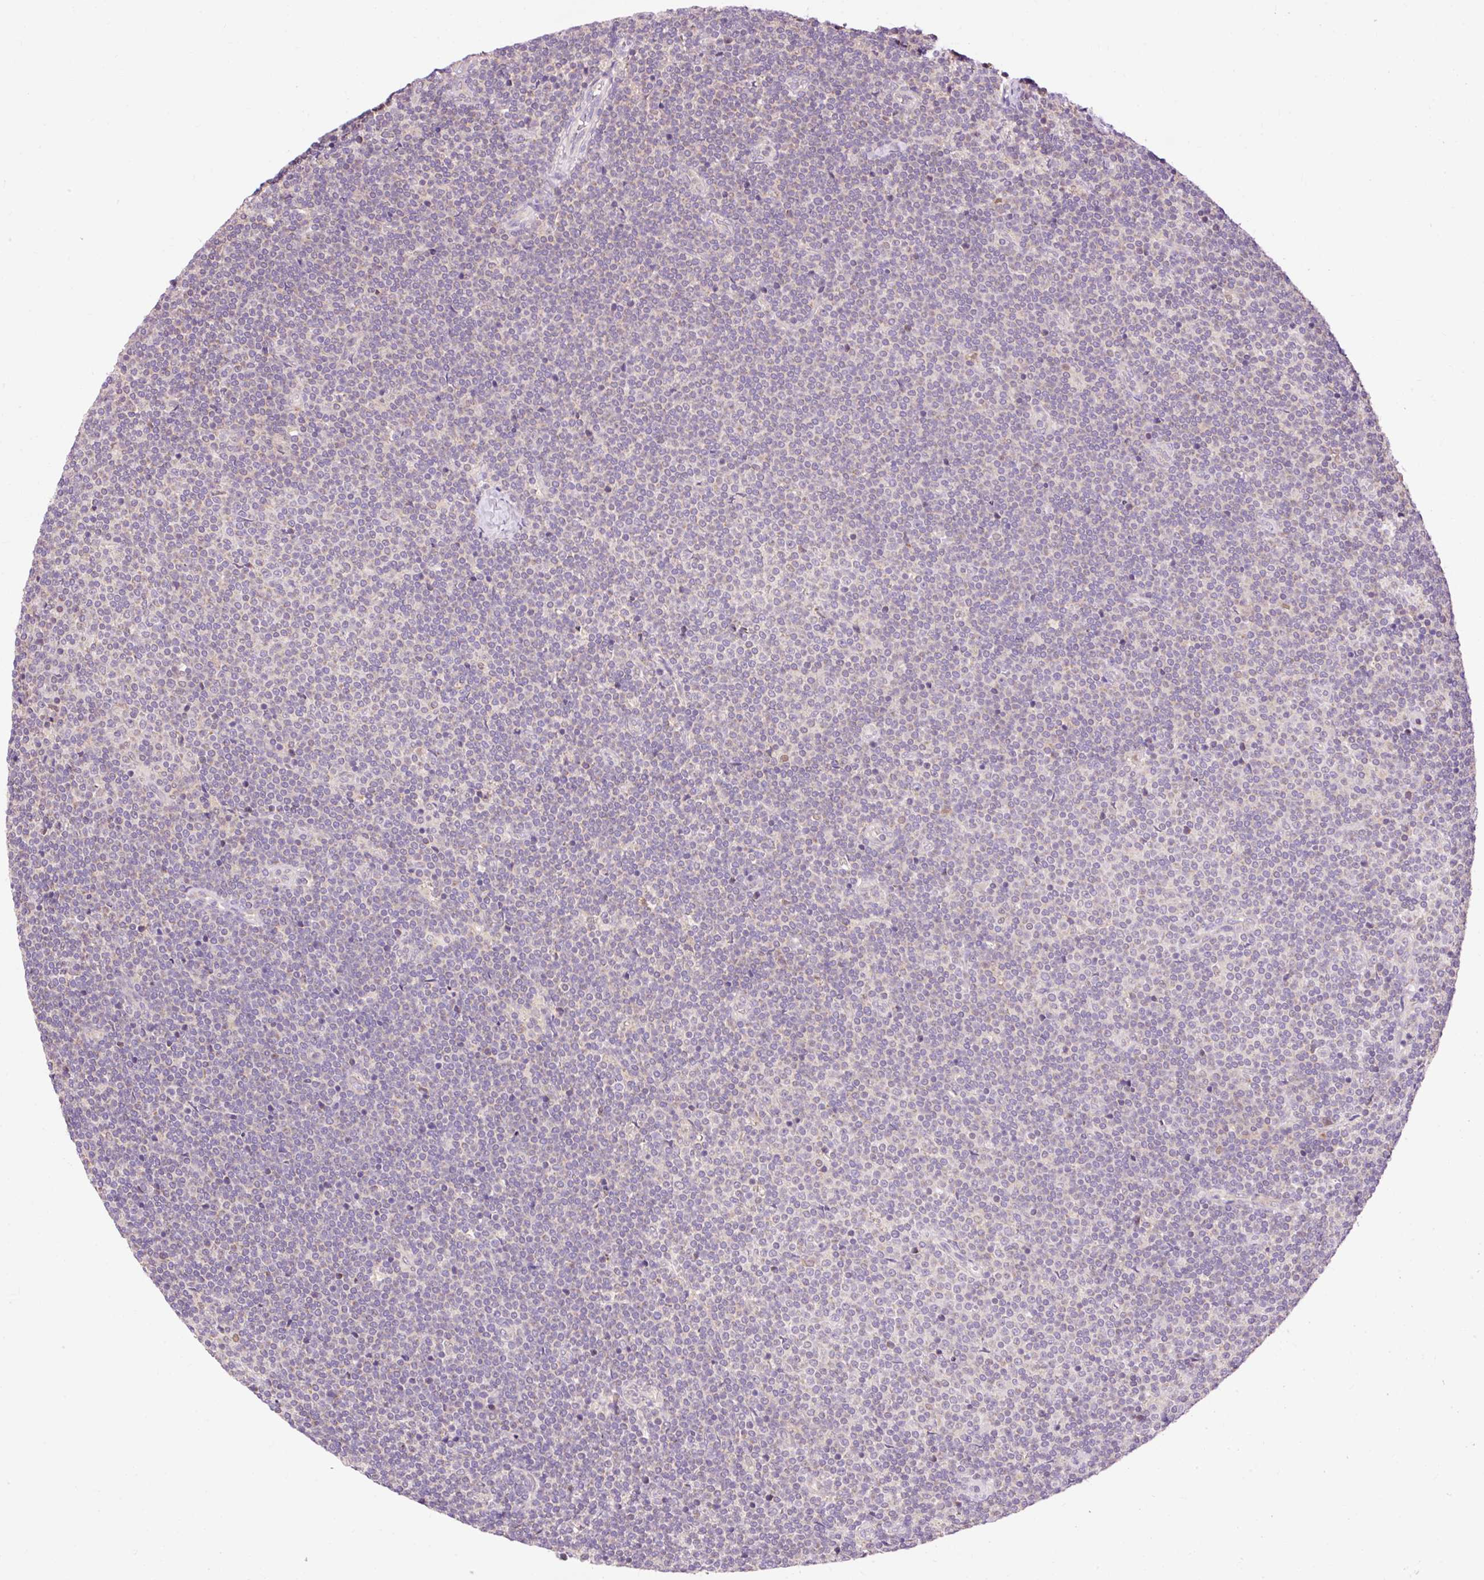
{"staining": {"intensity": "negative", "quantity": "none", "location": "none"}, "tissue": "lymphoma", "cell_type": "Tumor cells", "image_type": "cancer", "snomed": [{"axis": "morphology", "description": "Malignant lymphoma, non-Hodgkin's type, Low grade"}, {"axis": "topography", "description": "Lymph node"}], "caption": "Immunohistochemistry image of human lymphoma stained for a protein (brown), which reveals no staining in tumor cells. (DAB IHC visualized using brightfield microscopy, high magnification).", "gene": "IMMT", "patient": {"sex": "male", "age": 48}}